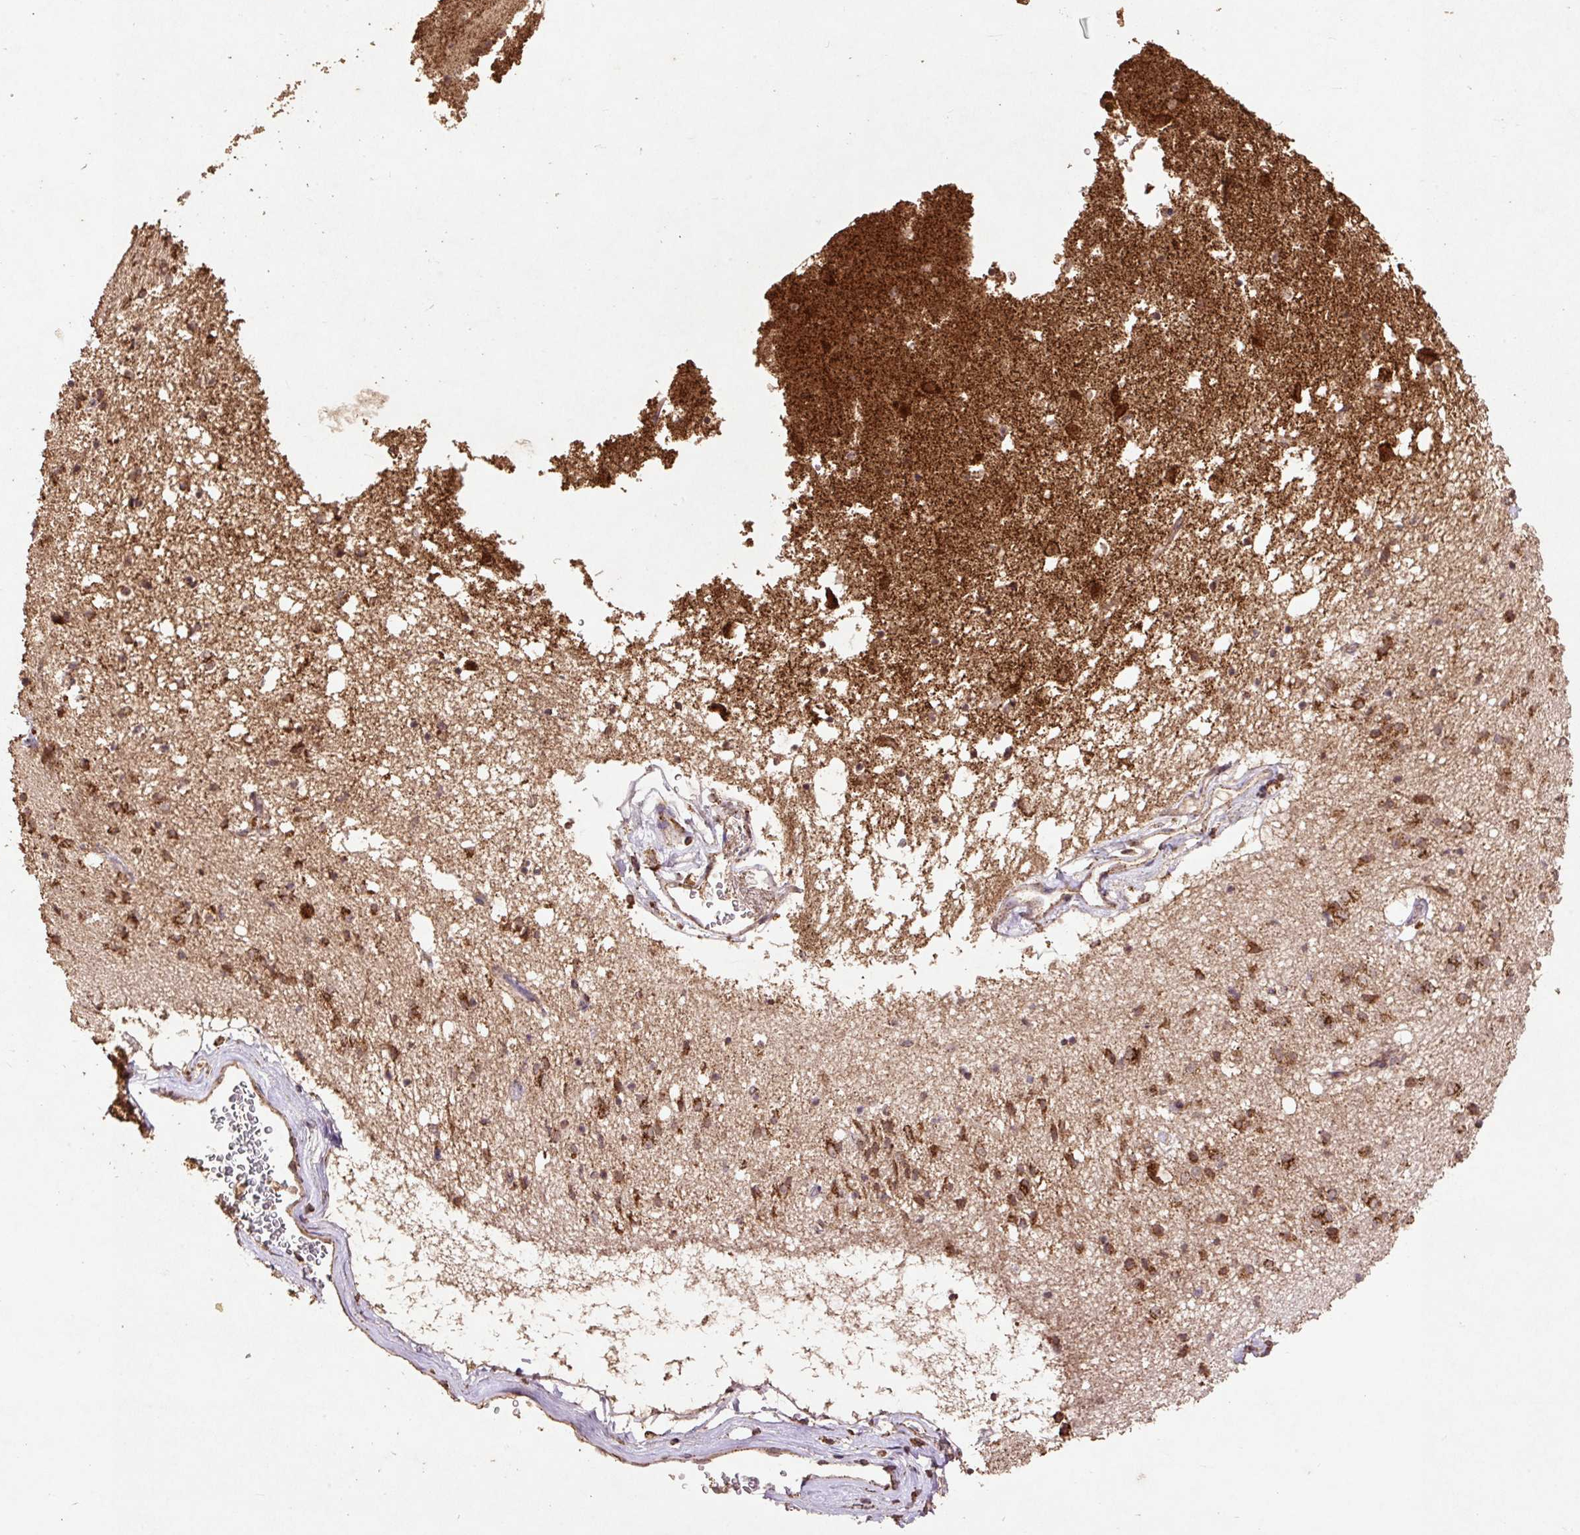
{"staining": {"intensity": "moderate", "quantity": "<25%", "location": "cytoplasmic/membranous,nuclear"}, "tissue": "caudate", "cell_type": "Glial cells", "image_type": "normal", "snomed": [{"axis": "morphology", "description": "Normal tissue, NOS"}, {"axis": "topography", "description": "Lateral ventricle wall"}], "caption": "Moderate cytoplasmic/membranous,nuclear expression for a protein is appreciated in approximately <25% of glial cells of unremarkable caudate using immunohistochemistry (IHC).", "gene": "ATP5F1A", "patient": {"sex": "male", "age": 58}}